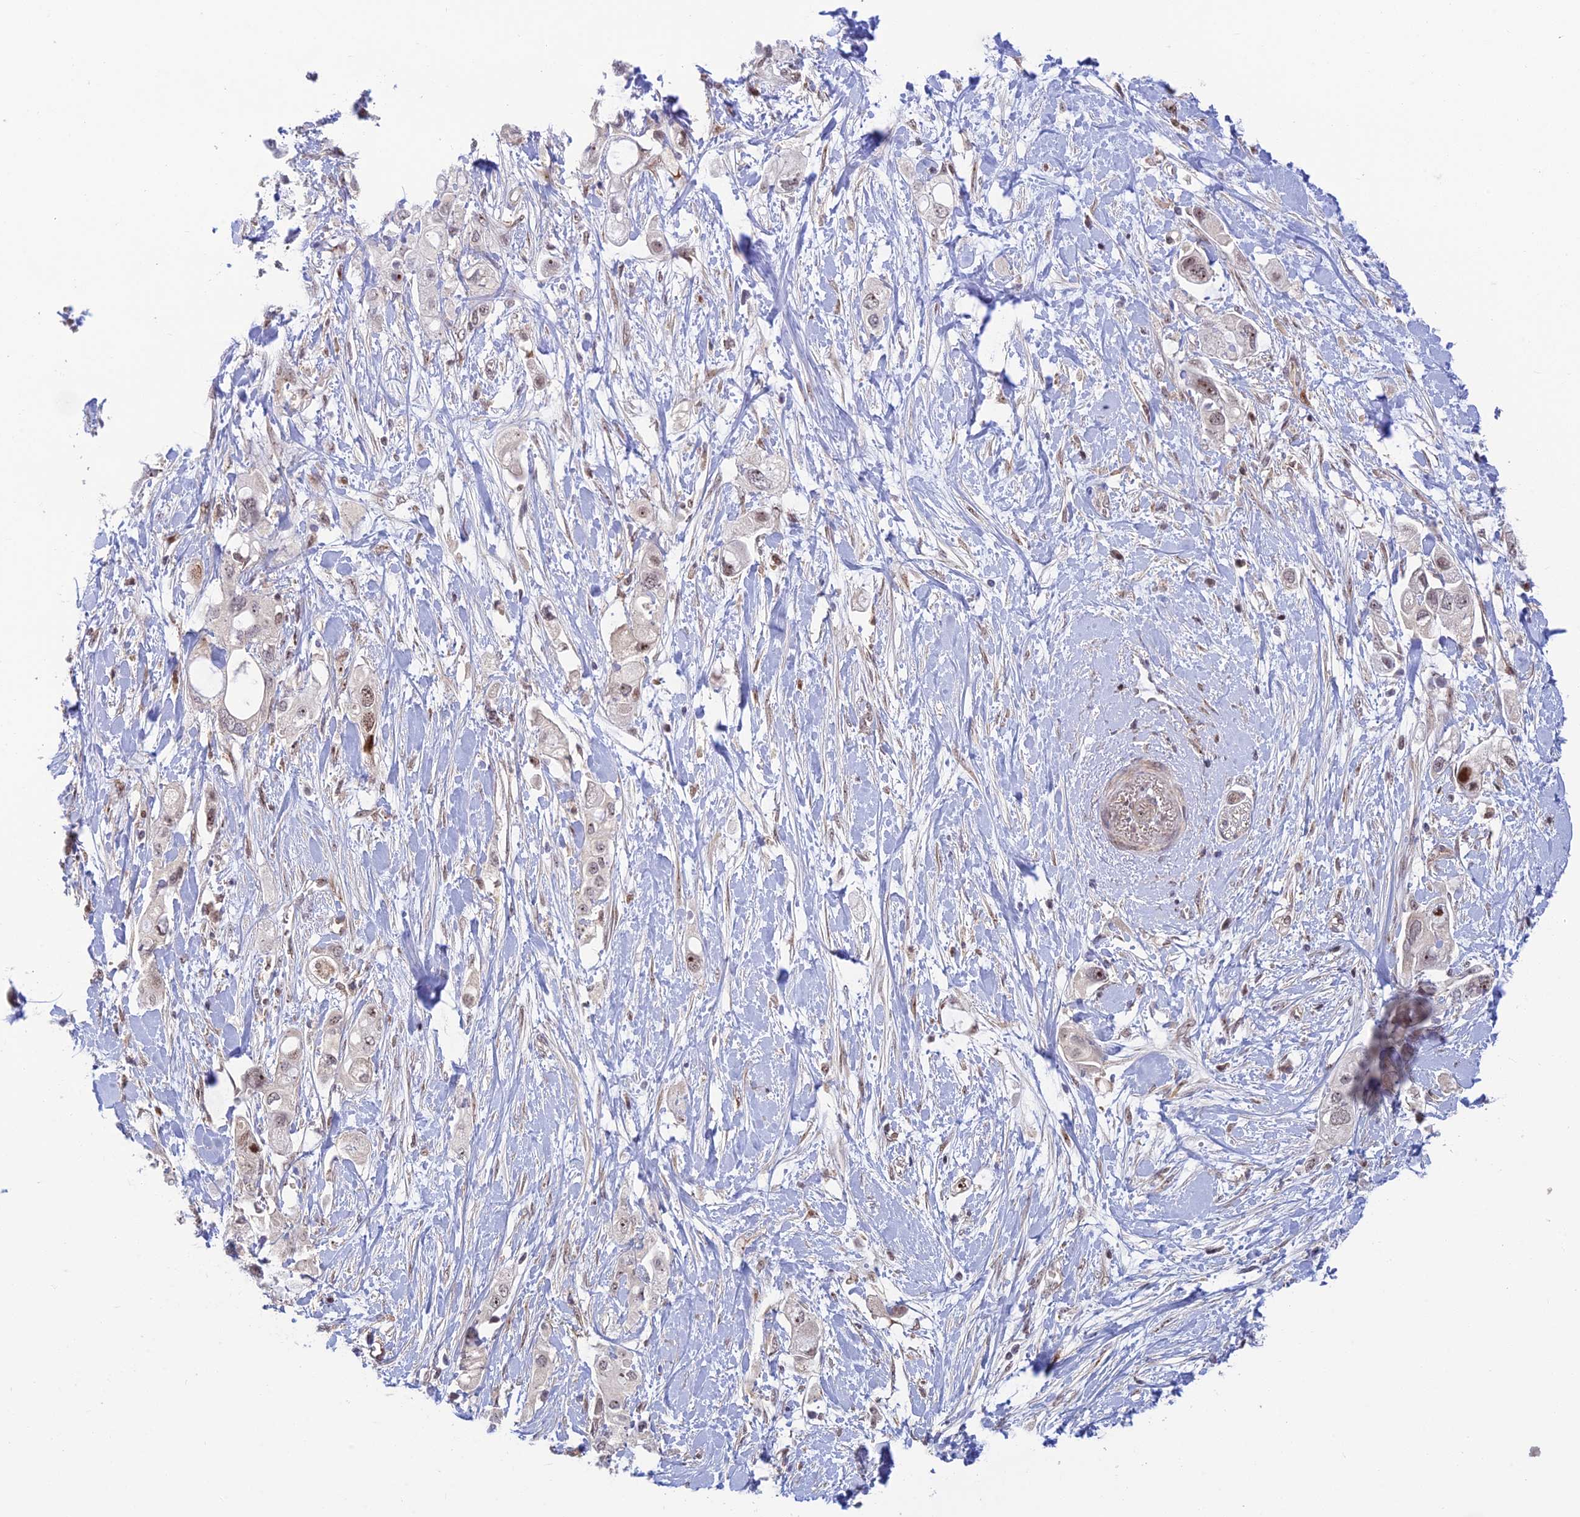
{"staining": {"intensity": "moderate", "quantity": "<25%", "location": "nuclear"}, "tissue": "pancreatic cancer", "cell_type": "Tumor cells", "image_type": "cancer", "snomed": [{"axis": "morphology", "description": "Adenocarcinoma, NOS"}, {"axis": "topography", "description": "Pancreas"}], "caption": "This image shows pancreatic cancer stained with immunohistochemistry (IHC) to label a protein in brown. The nuclear of tumor cells show moderate positivity for the protein. Nuclei are counter-stained blue.", "gene": "UFSP2", "patient": {"sex": "female", "age": 56}}